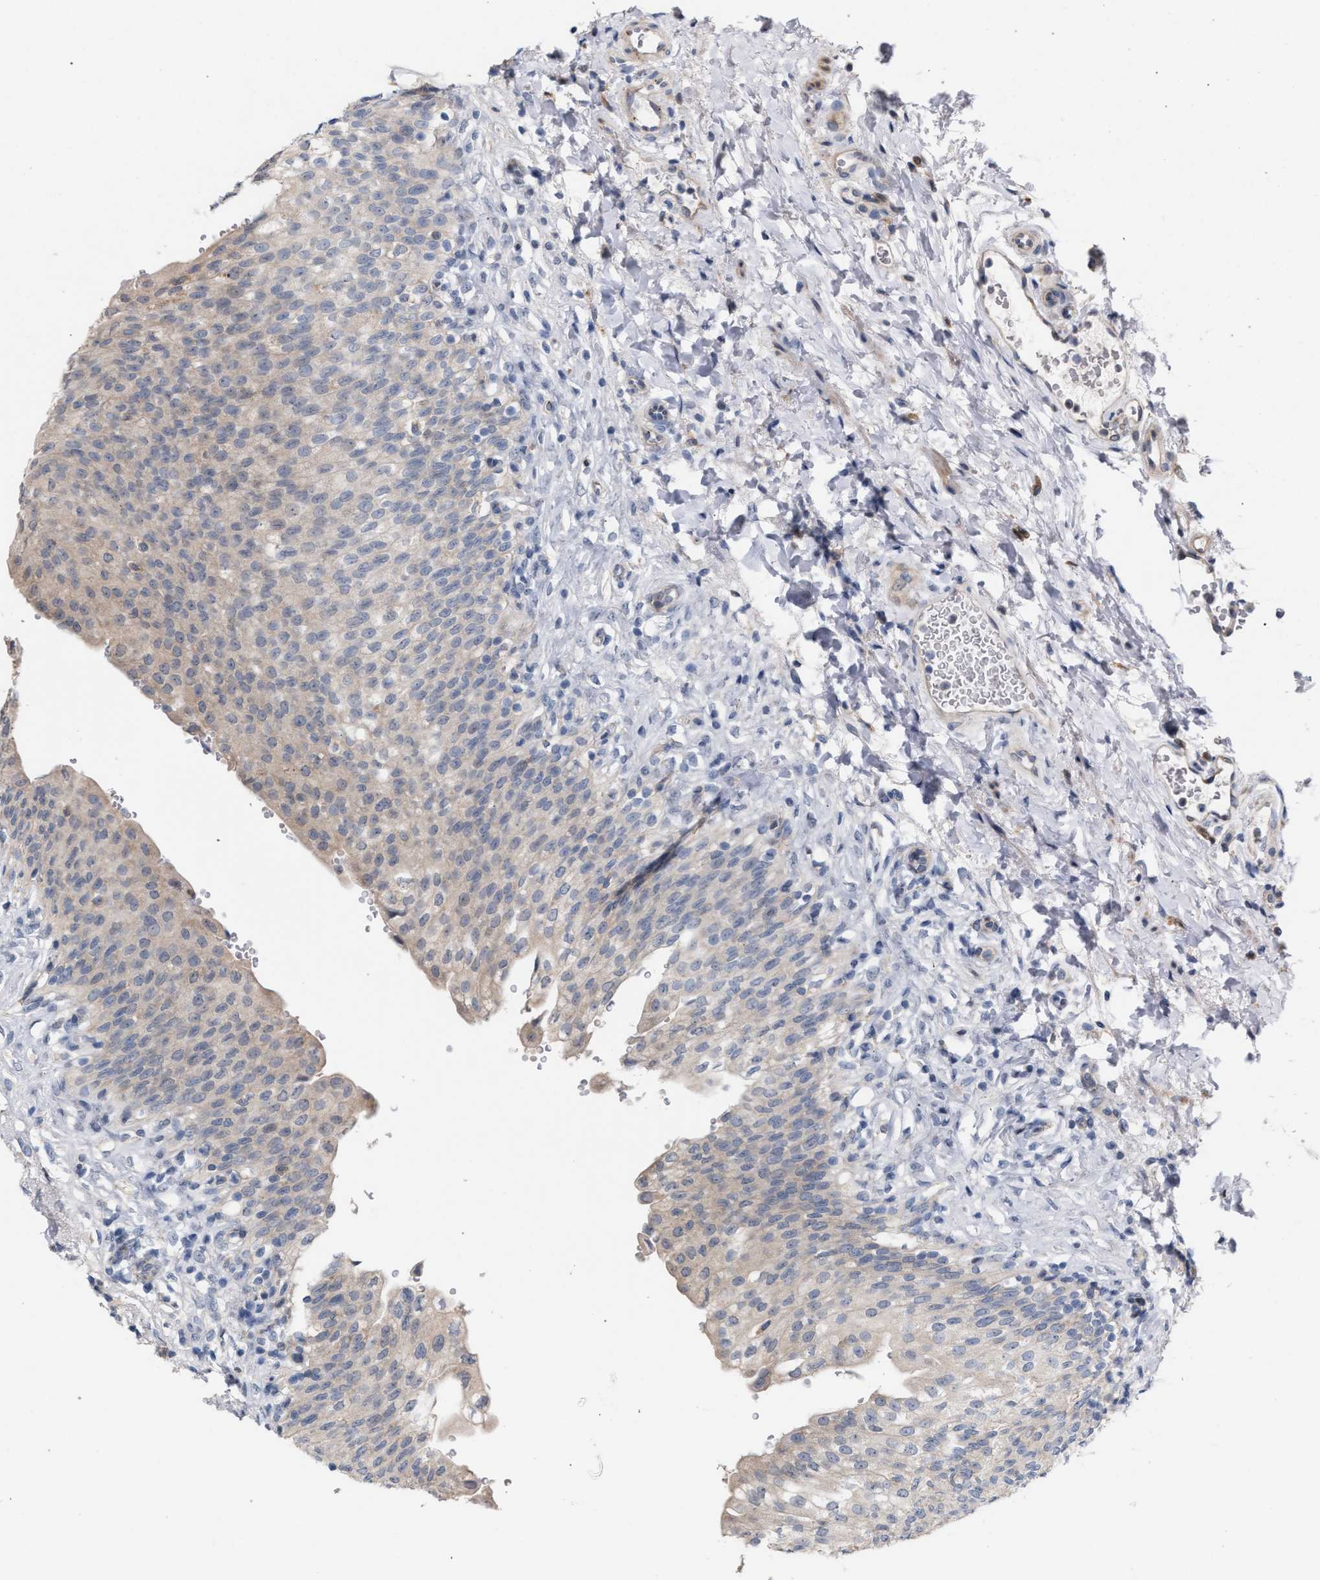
{"staining": {"intensity": "moderate", "quantity": "25%-75%", "location": "cytoplasmic/membranous"}, "tissue": "urinary bladder", "cell_type": "Urothelial cells", "image_type": "normal", "snomed": [{"axis": "morphology", "description": "Urothelial carcinoma, High grade"}, {"axis": "topography", "description": "Urinary bladder"}], "caption": "Protein expression analysis of benign human urinary bladder reveals moderate cytoplasmic/membranous positivity in approximately 25%-75% of urothelial cells. The protein is stained brown, and the nuclei are stained in blue (DAB (3,3'-diaminobenzidine) IHC with brightfield microscopy, high magnification).", "gene": "RNF135", "patient": {"sex": "male", "age": 46}}